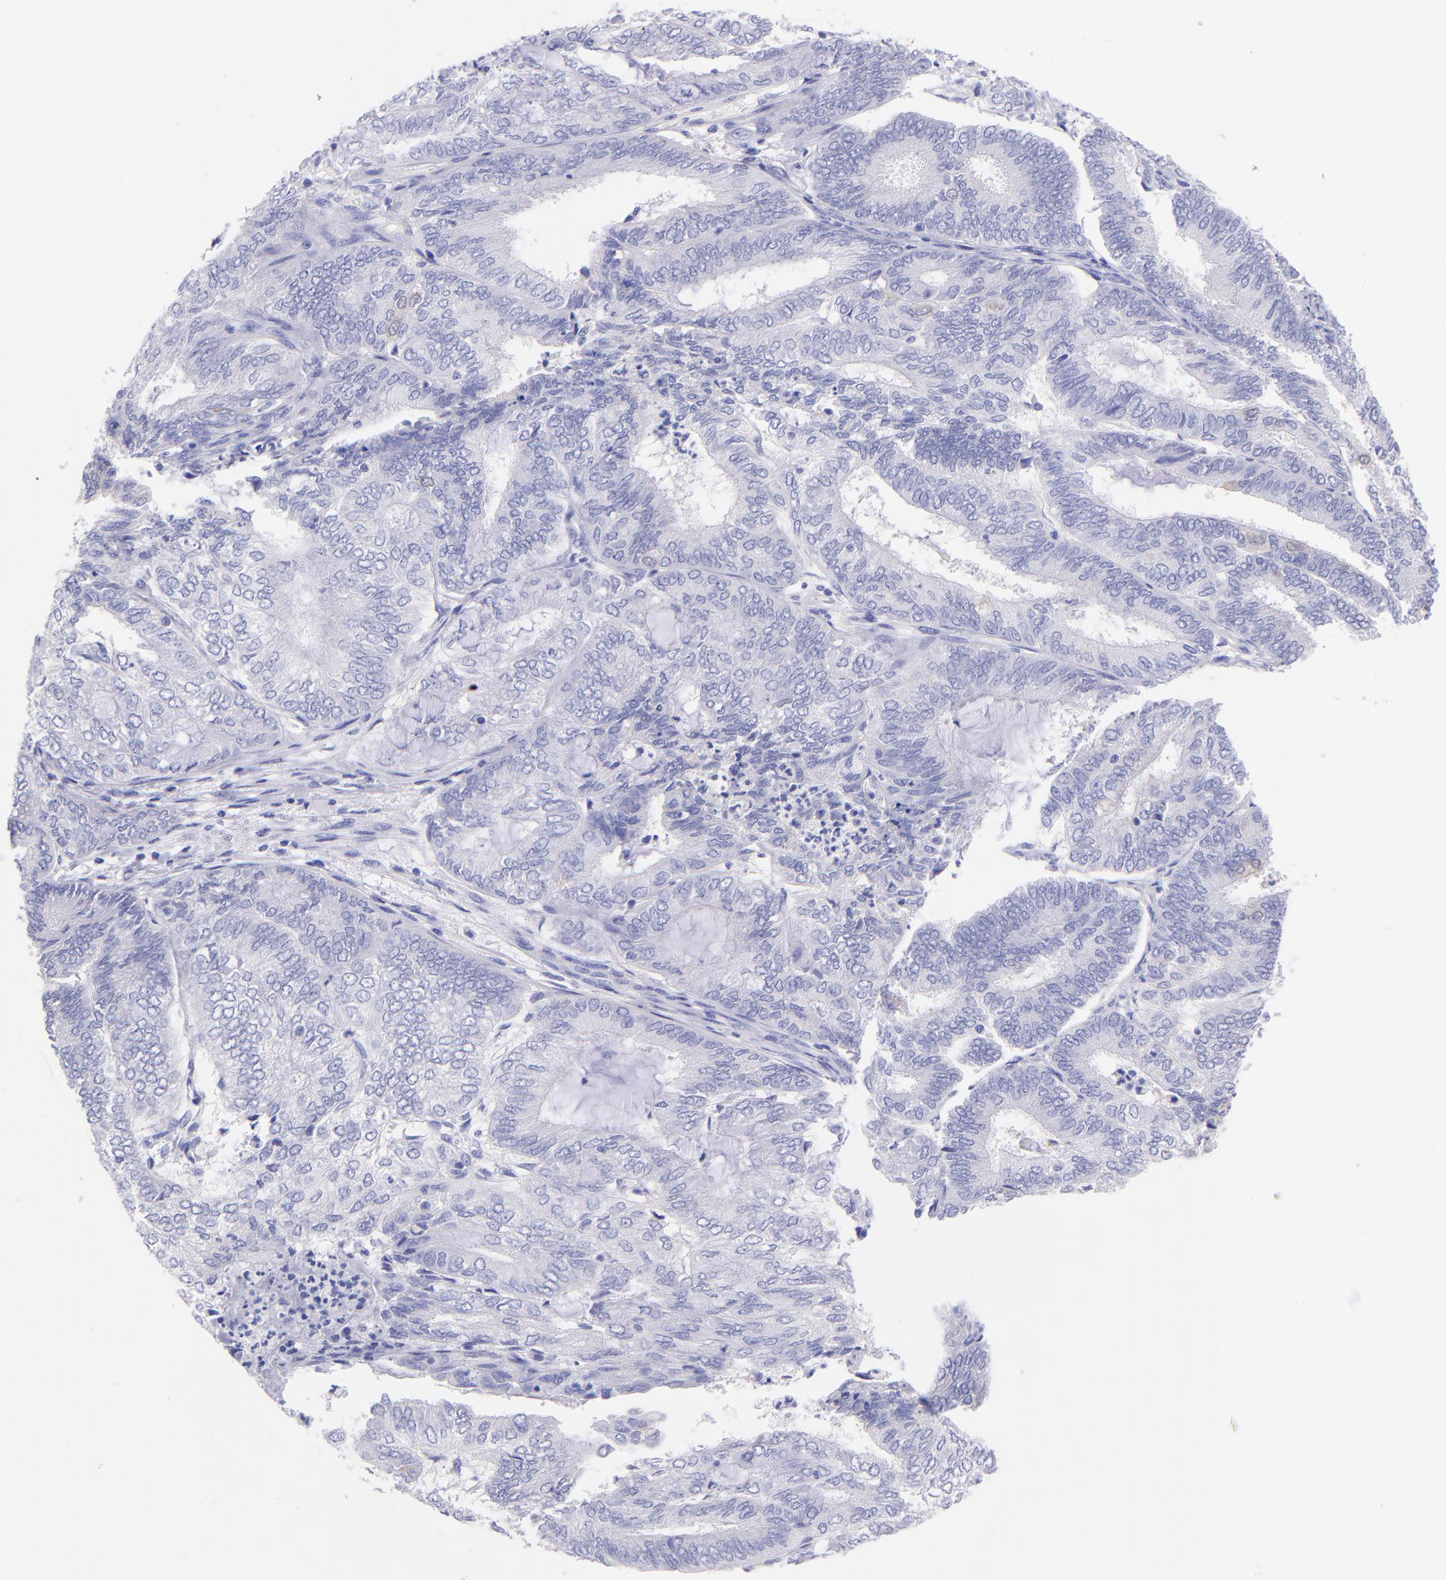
{"staining": {"intensity": "negative", "quantity": "none", "location": "none"}, "tissue": "endometrial cancer", "cell_type": "Tumor cells", "image_type": "cancer", "snomed": [{"axis": "morphology", "description": "Adenocarcinoma, NOS"}, {"axis": "topography", "description": "Endometrium"}], "caption": "Tumor cells are negative for brown protein staining in endometrial cancer (adenocarcinoma).", "gene": "RAB3B", "patient": {"sex": "female", "age": 59}}